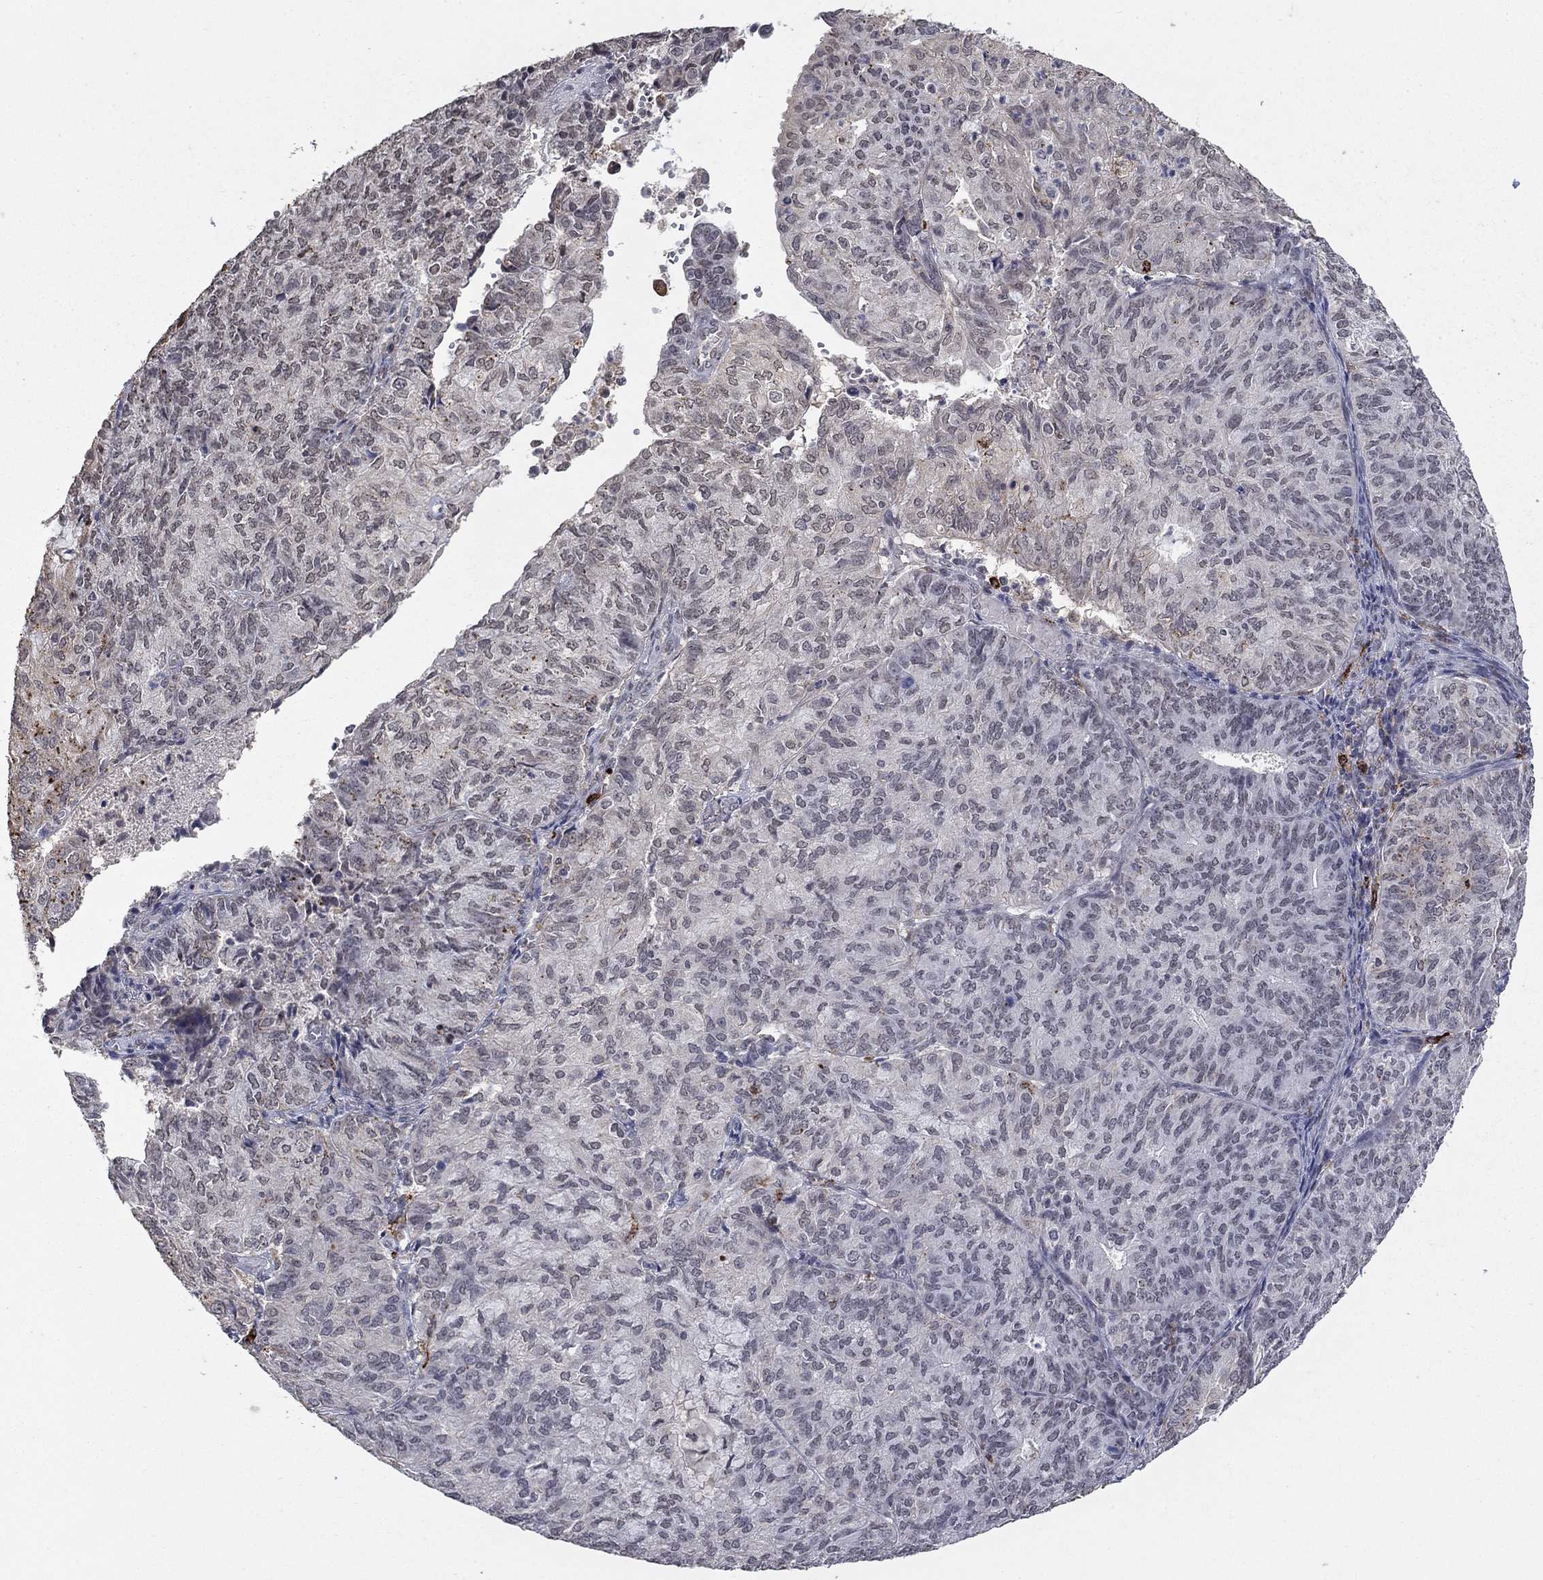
{"staining": {"intensity": "negative", "quantity": "none", "location": "none"}, "tissue": "endometrial cancer", "cell_type": "Tumor cells", "image_type": "cancer", "snomed": [{"axis": "morphology", "description": "Adenocarcinoma, NOS"}, {"axis": "topography", "description": "Endometrium"}], "caption": "Immunohistochemistry (IHC) of human endometrial cancer (adenocarcinoma) displays no positivity in tumor cells.", "gene": "GRIA3", "patient": {"sex": "female", "age": 82}}